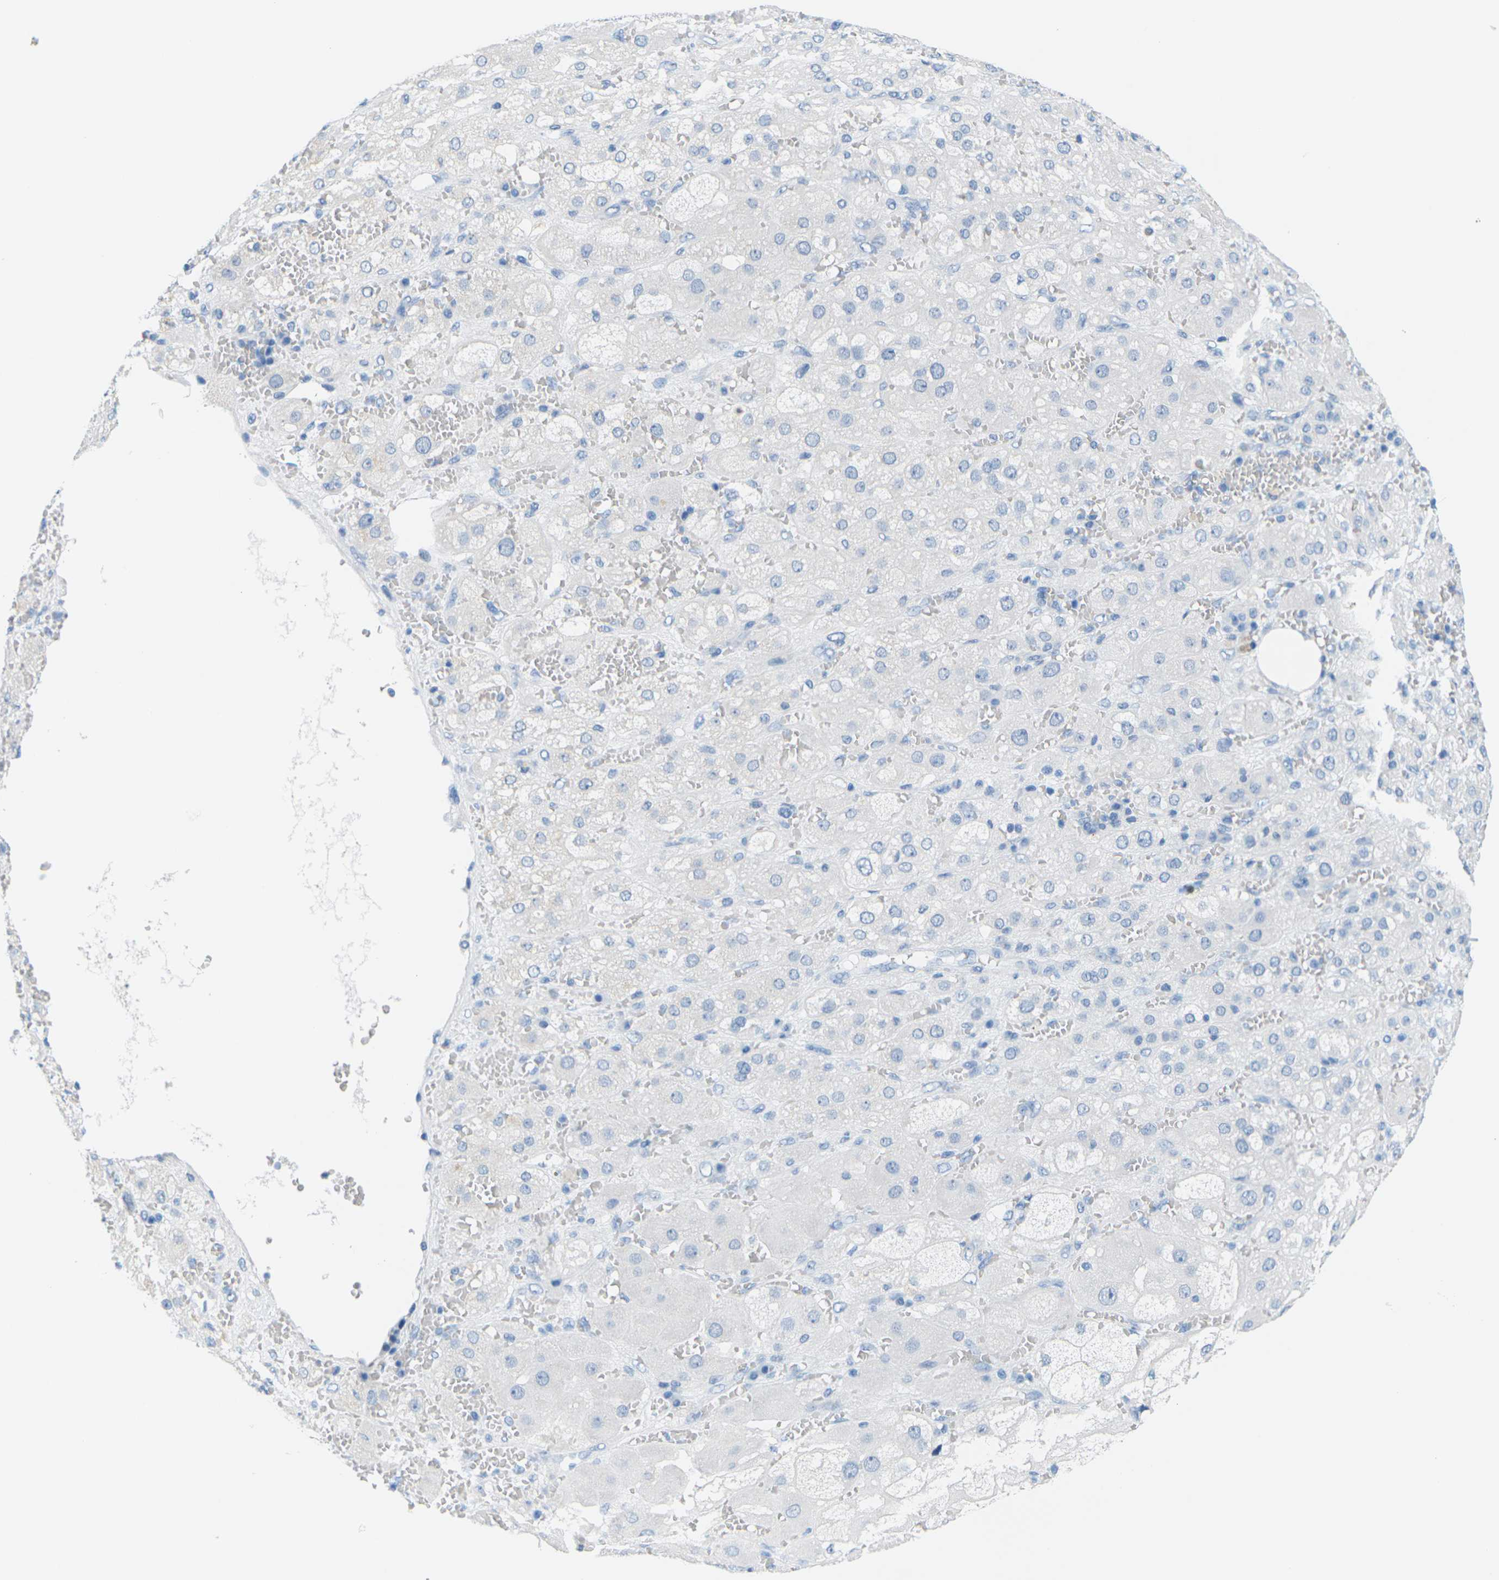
{"staining": {"intensity": "negative", "quantity": "none", "location": "none"}, "tissue": "adrenal gland", "cell_type": "Glandular cells", "image_type": "normal", "snomed": [{"axis": "morphology", "description": "Normal tissue, NOS"}, {"axis": "topography", "description": "Adrenal gland"}], "caption": "Immunohistochemistry (IHC) of benign human adrenal gland demonstrates no staining in glandular cells. The staining was performed using DAB (3,3'-diaminobenzidine) to visualize the protein expression in brown, while the nuclei were stained in blue with hematoxylin (Magnification: 20x).", "gene": "SLC12A1", "patient": {"sex": "female", "age": 47}}